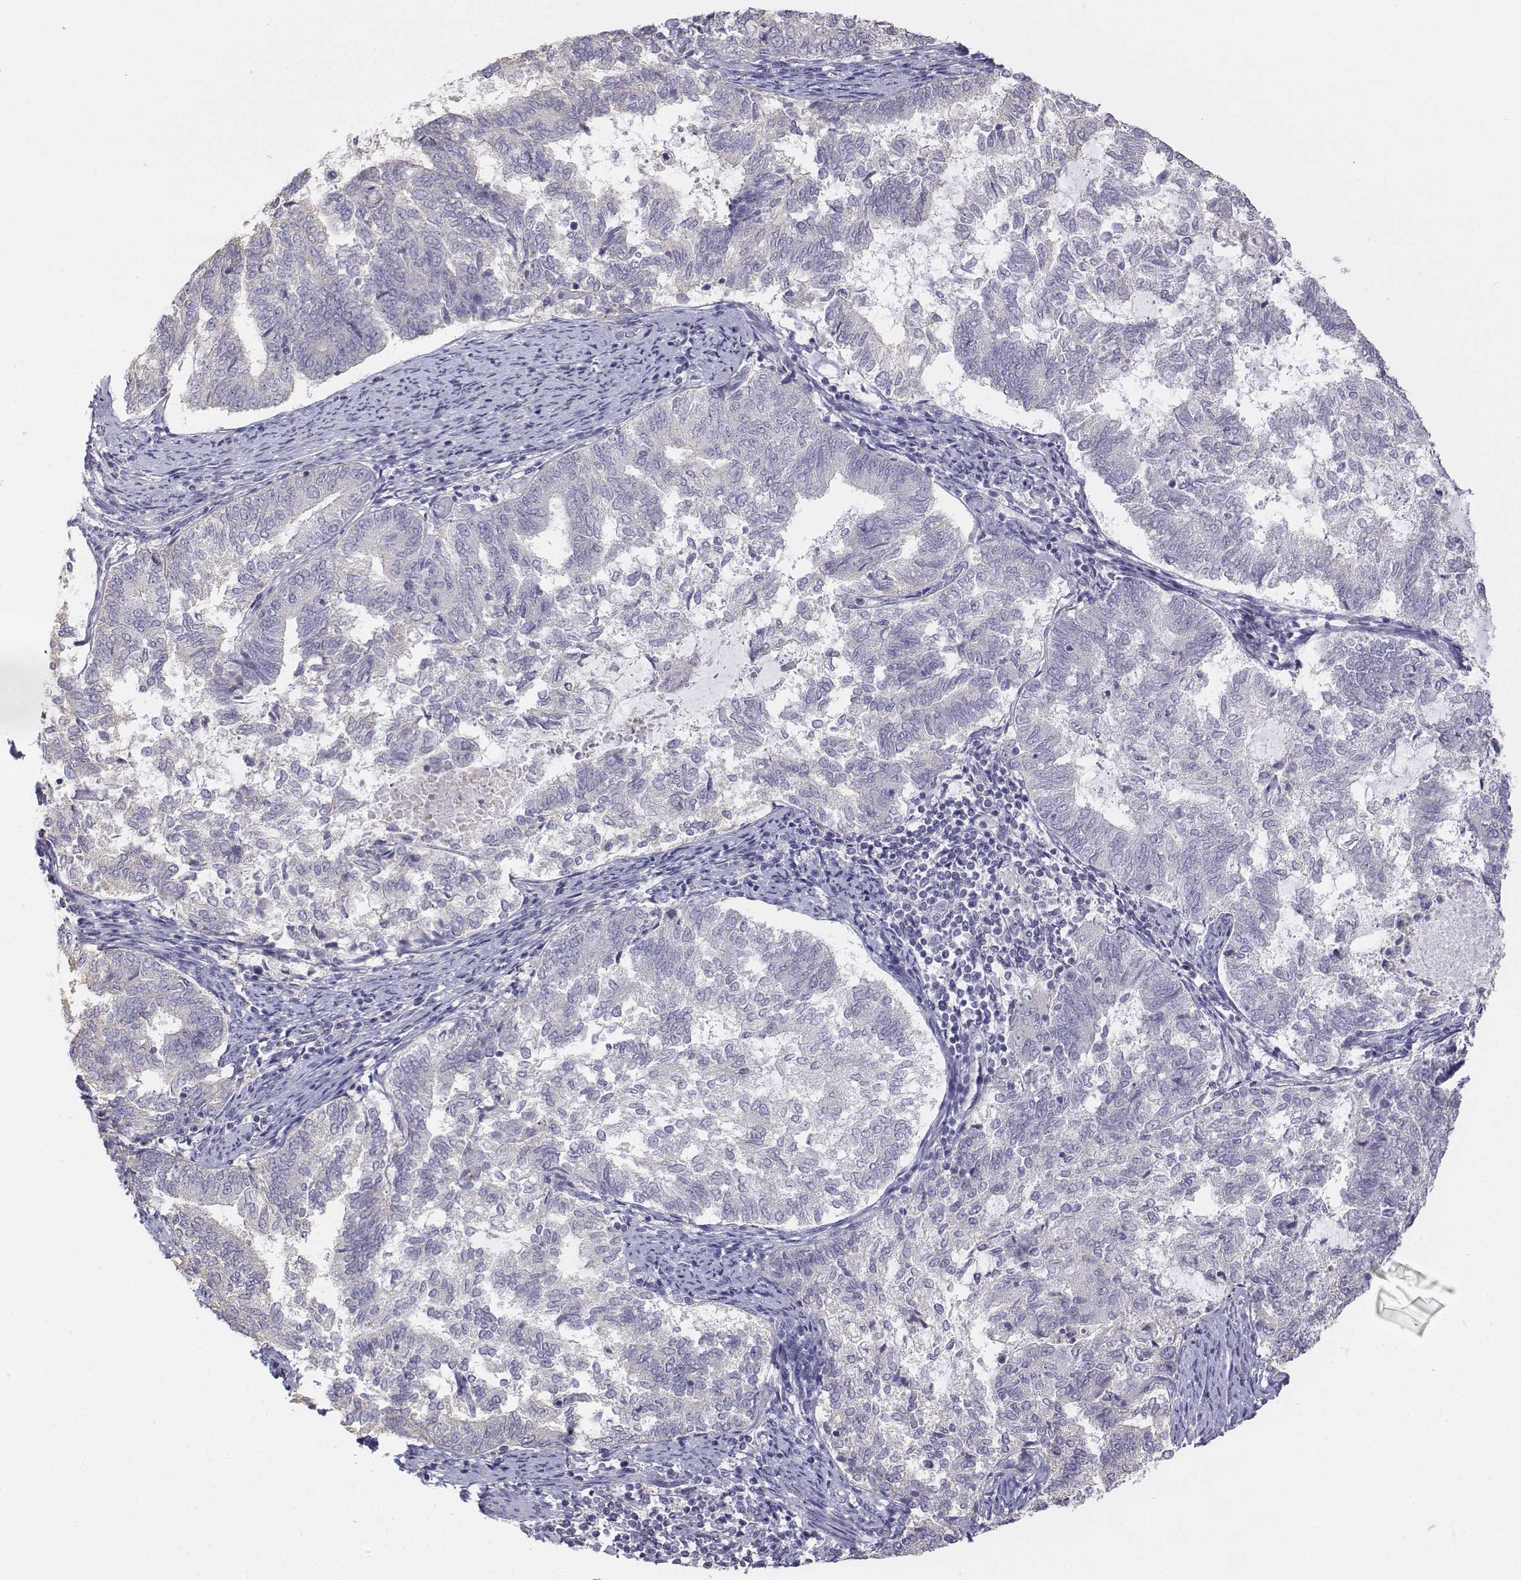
{"staining": {"intensity": "negative", "quantity": "none", "location": "none"}, "tissue": "endometrial cancer", "cell_type": "Tumor cells", "image_type": "cancer", "snomed": [{"axis": "morphology", "description": "Adenocarcinoma, NOS"}, {"axis": "topography", "description": "Endometrium"}], "caption": "DAB (3,3'-diaminobenzidine) immunohistochemical staining of human endometrial adenocarcinoma displays no significant expression in tumor cells.", "gene": "LGSN", "patient": {"sex": "female", "age": 65}}